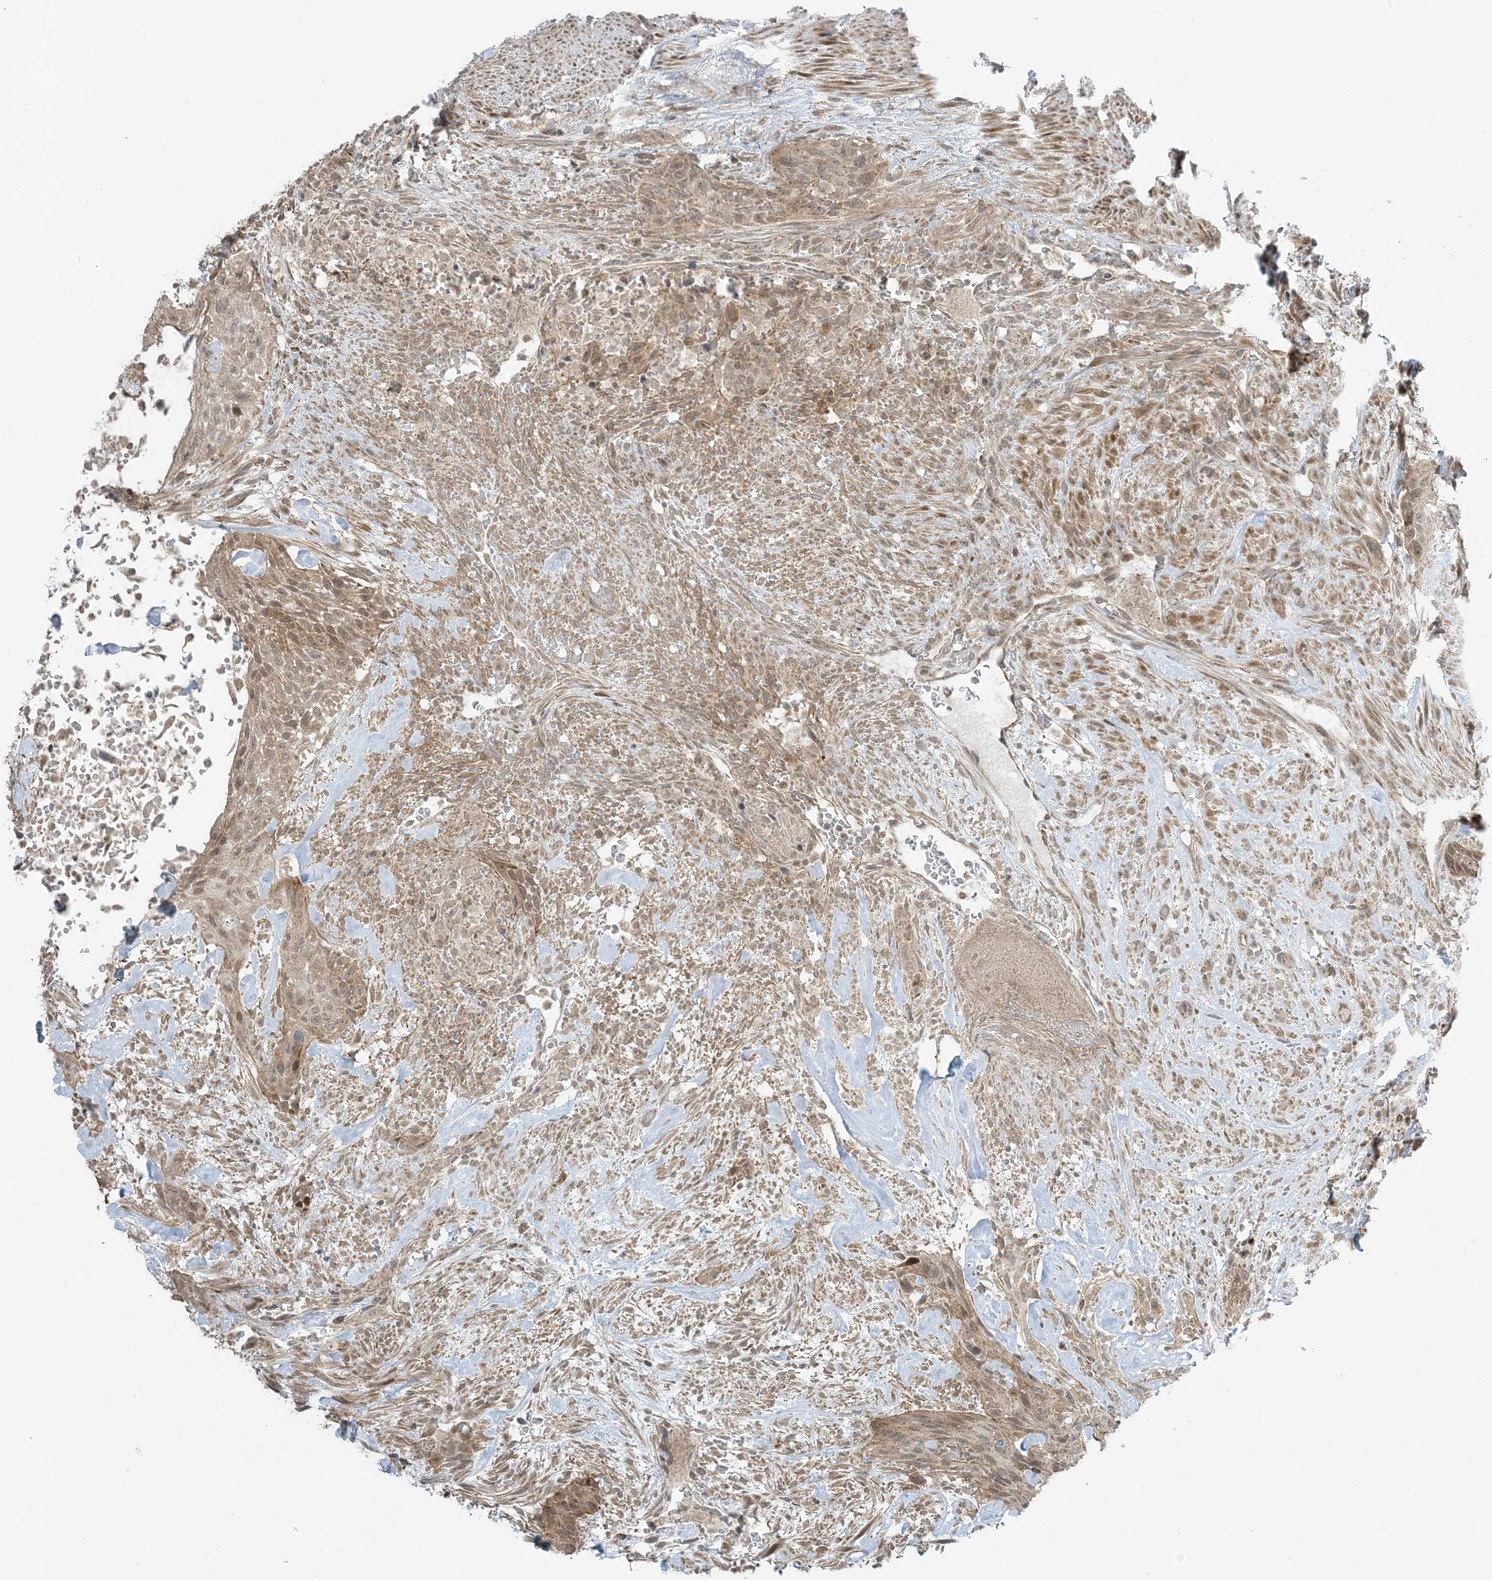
{"staining": {"intensity": "weak", "quantity": ">75%", "location": "cytoplasmic/membranous"}, "tissue": "urothelial cancer", "cell_type": "Tumor cells", "image_type": "cancer", "snomed": [{"axis": "morphology", "description": "Urothelial carcinoma, High grade"}, {"axis": "topography", "description": "Urinary bladder"}], "caption": "High-grade urothelial carcinoma tissue reveals weak cytoplasmic/membranous staining in approximately >75% of tumor cells (IHC, brightfield microscopy, high magnification).", "gene": "PHLDB2", "patient": {"sex": "male", "age": 35}}